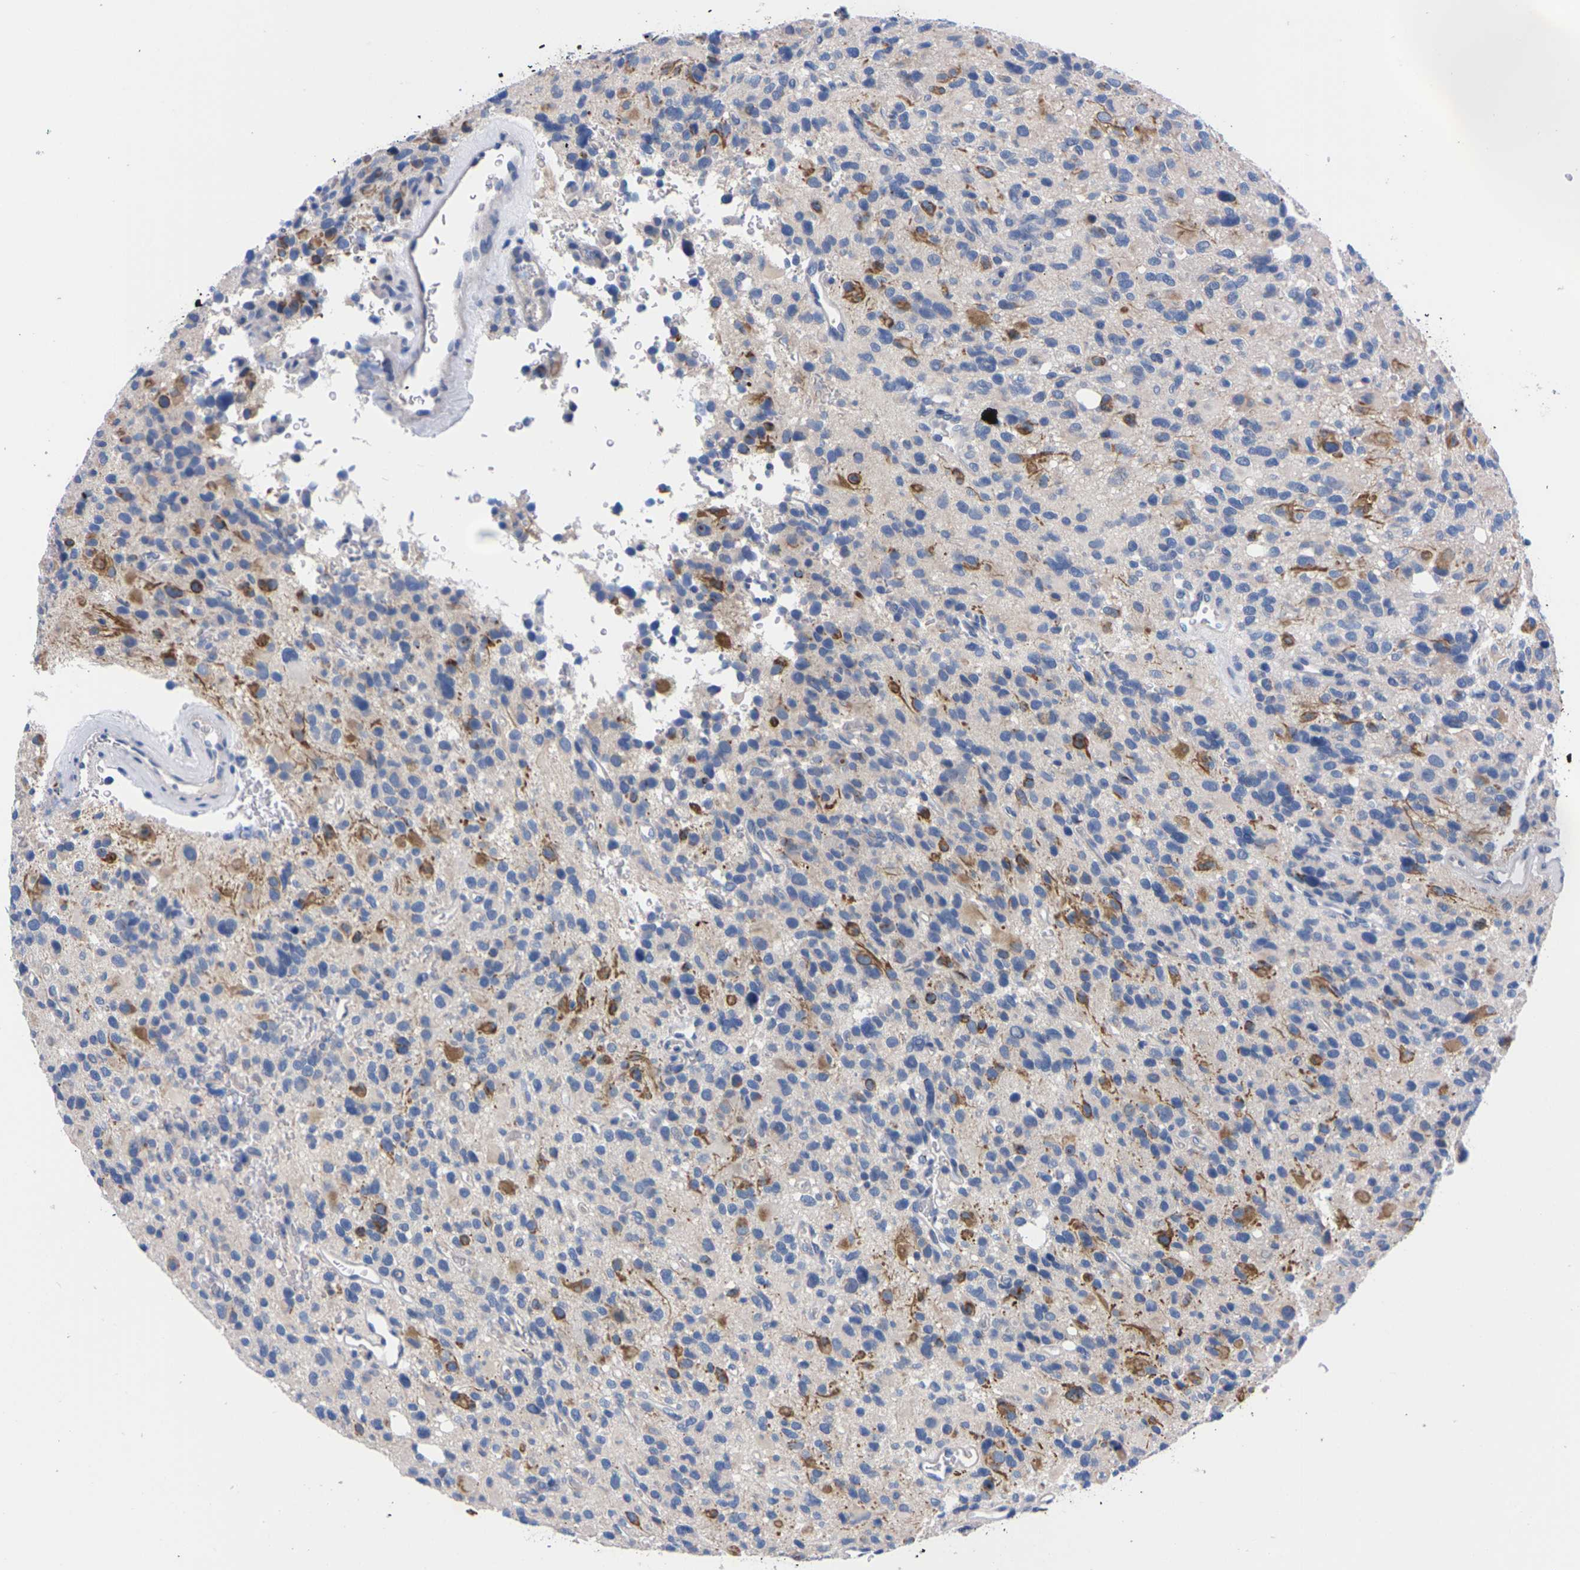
{"staining": {"intensity": "moderate", "quantity": "25%-75%", "location": "cytoplasmic/membranous"}, "tissue": "glioma", "cell_type": "Tumor cells", "image_type": "cancer", "snomed": [{"axis": "morphology", "description": "Glioma, malignant, High grade"}, {"axis": "topography", "description": "Brain"}], "caption": "This image reveals immunohistochemistry (IHC) staining of glioma, with medium moderate cytoplasmic/membranous positivity in approximately 25%-75% of tumor cells.", "gene": "FAM210A", "patient": {"sex": "male", "age": 48}}